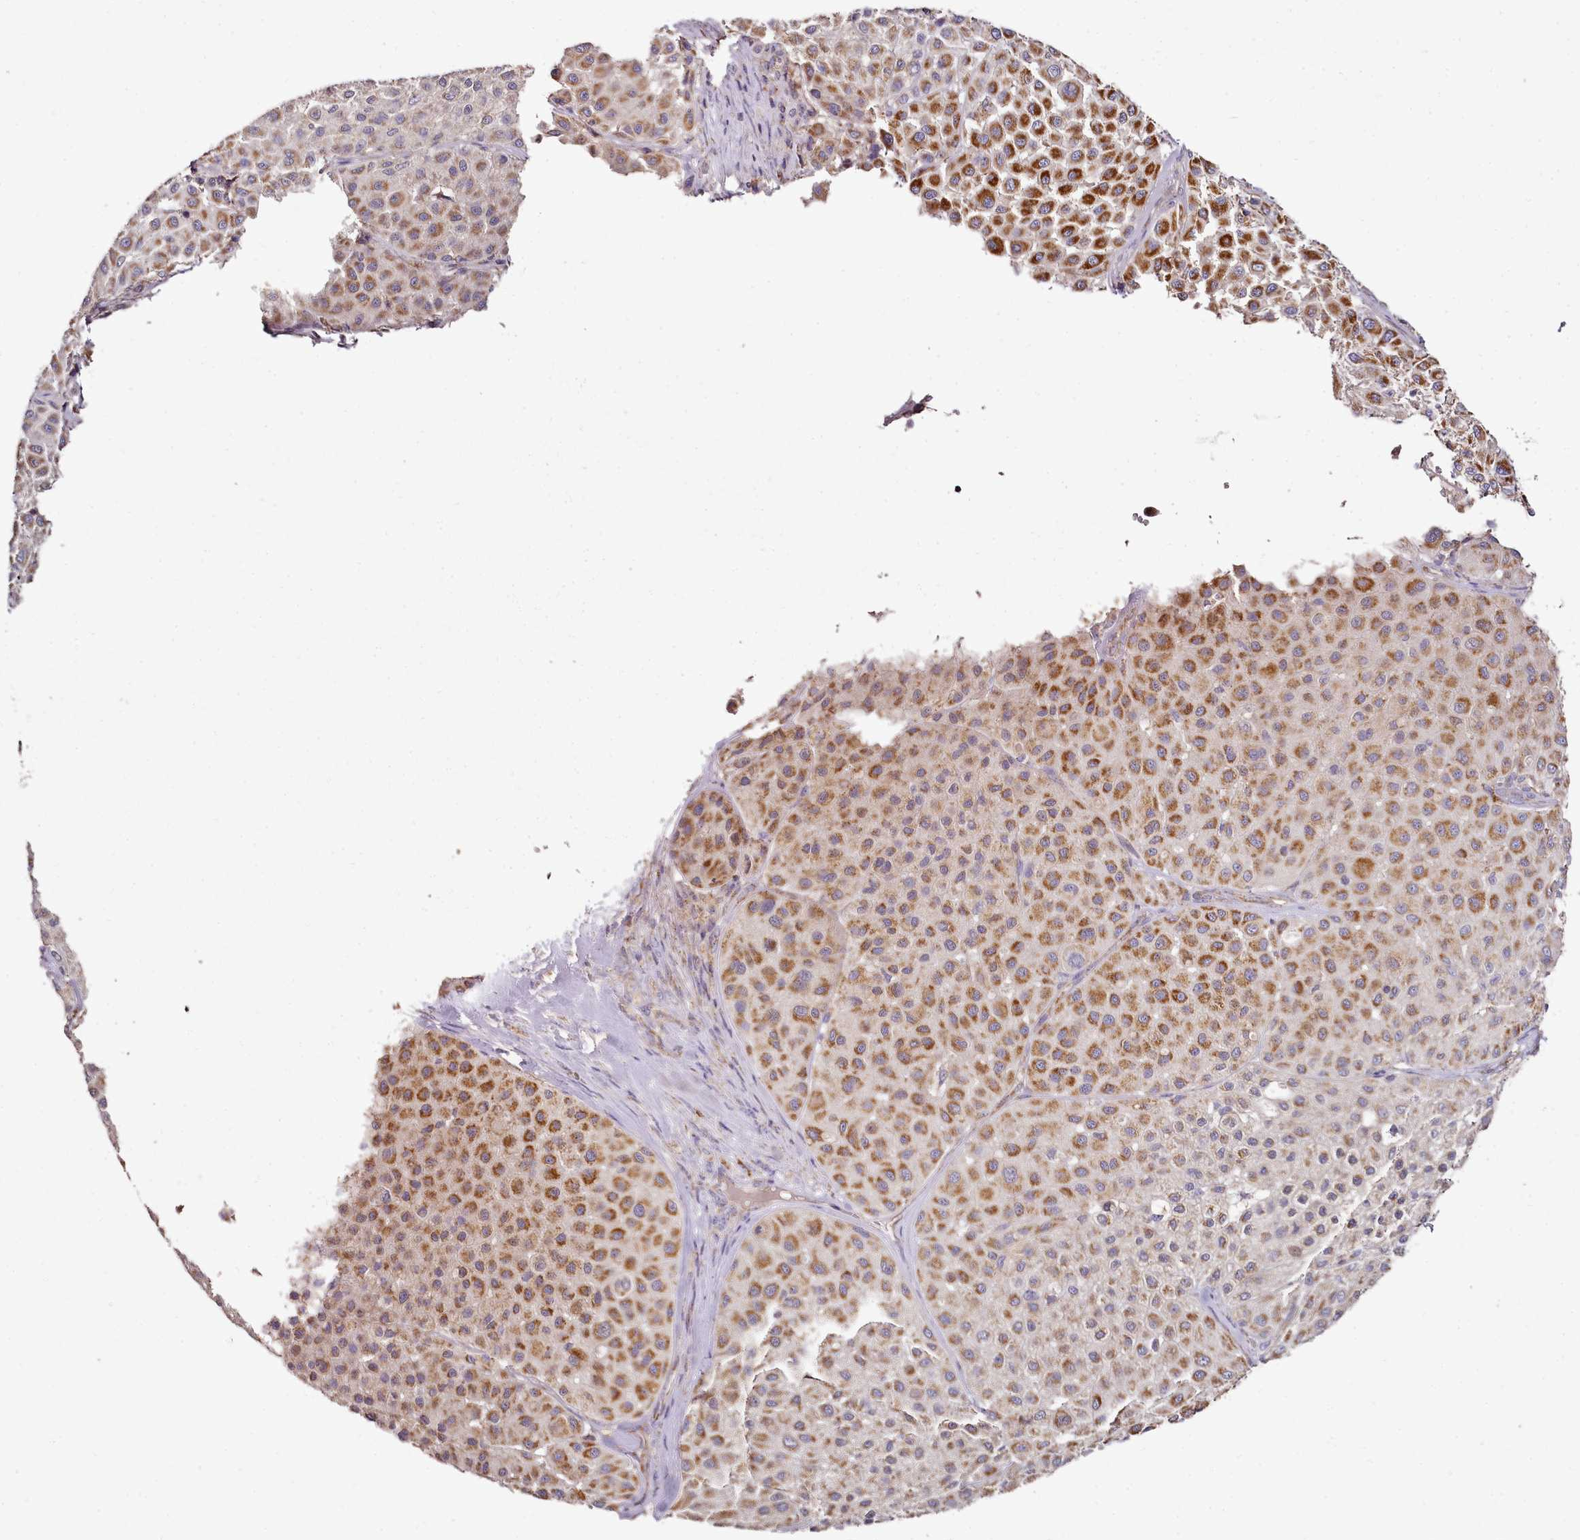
{"staining": {"intensity": "strong", "quantity": "25%-75%", "location": "cytoplasmic/membranous"}, "tissue": "melanoma", "cell_type": "Tumor cells", "image_type": "cancer", "snomed": [{"axis": "morphology", "description": "Malignant melanoma, Metastatic site"}, {"axis": "topography", "description": "Smooth muscle"}], "caption": "Strong cytoplasmic/membranous protein positivity is identified in approximately 25%-75% of tumor cells in malignant melanoma (metastatic site).", "gene": "ACSS1", "patient": {"sex": "male", "age": 41}}